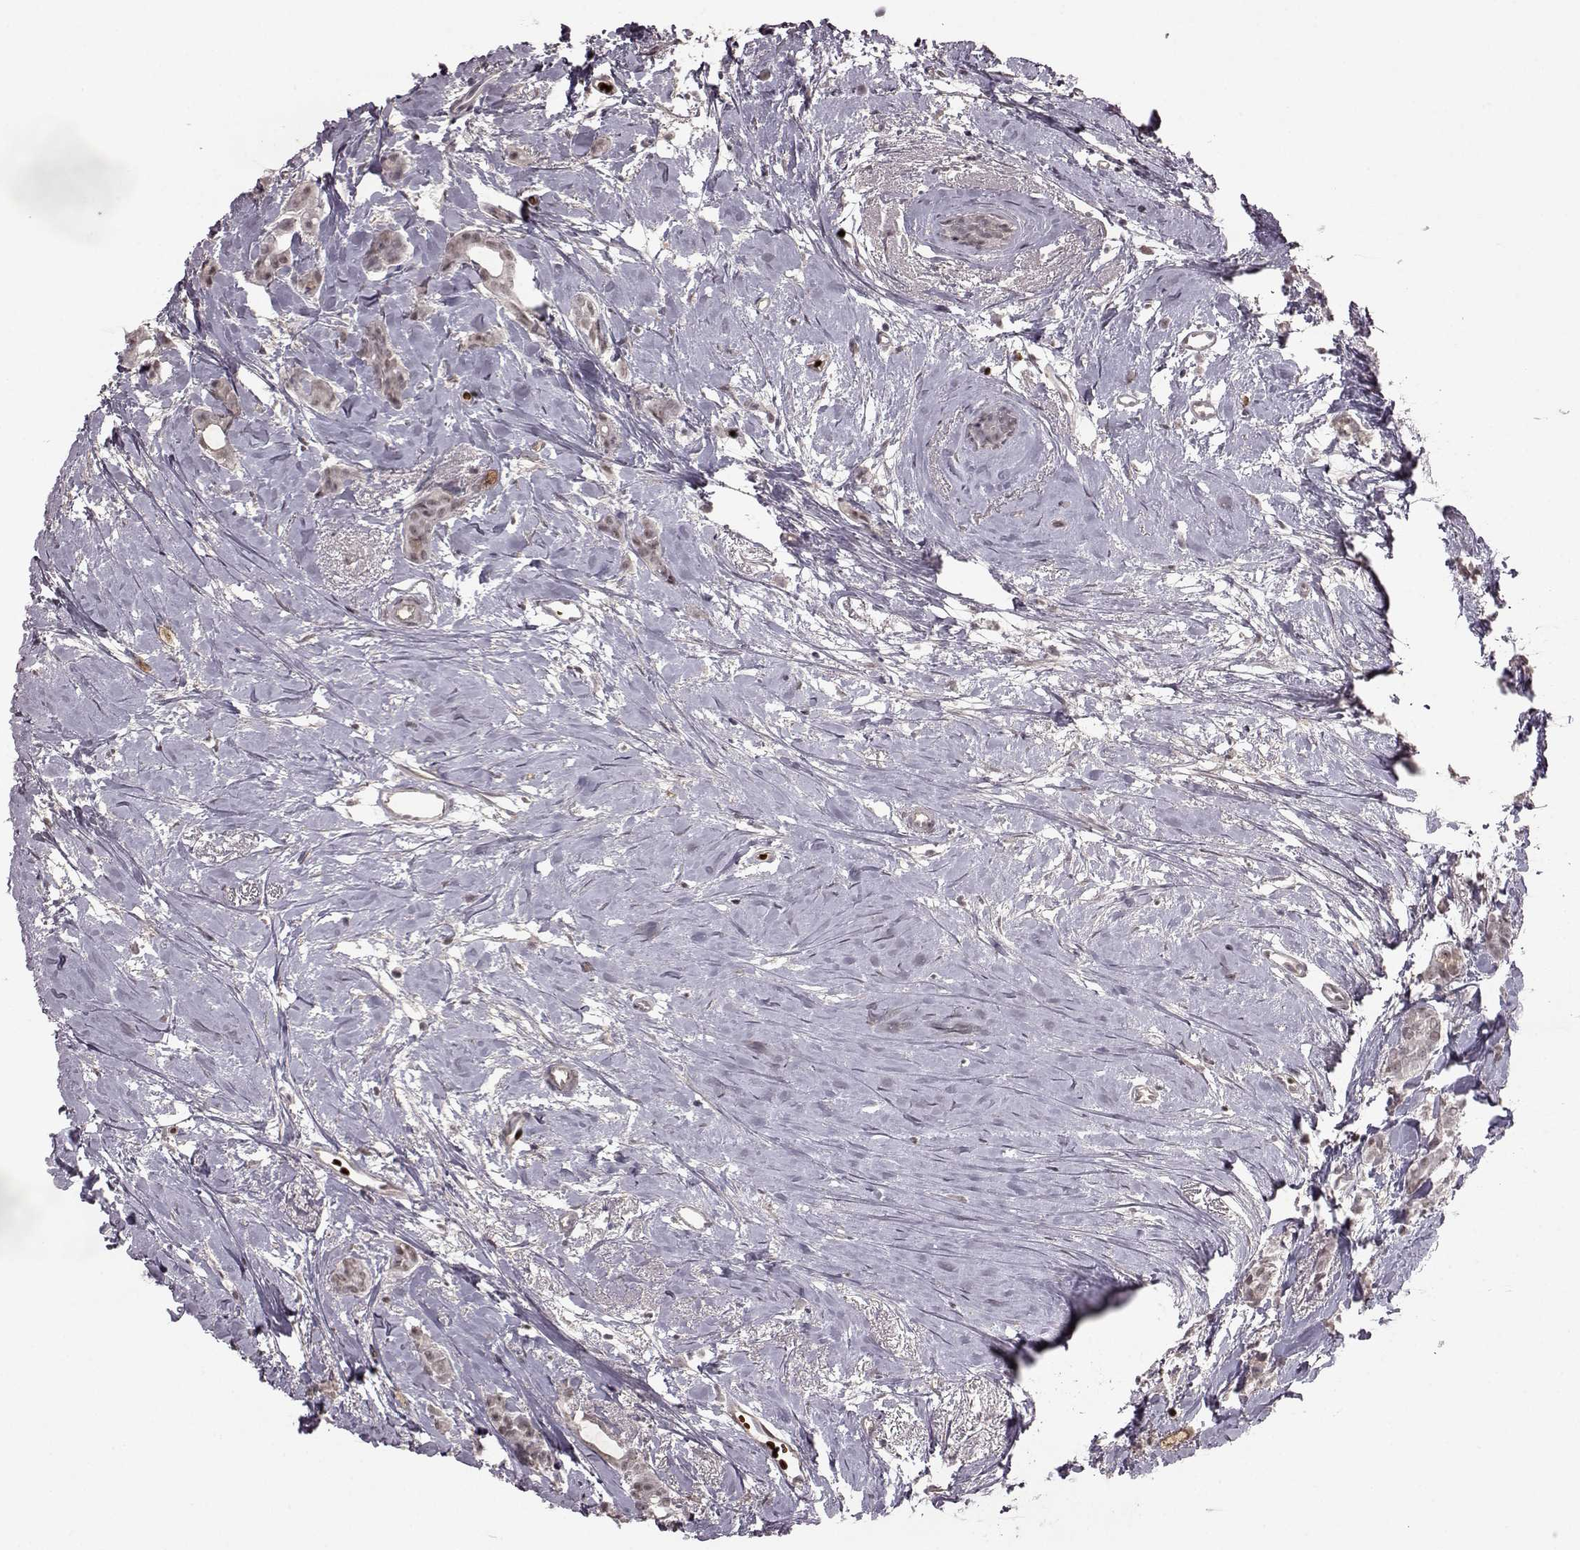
{"staining": {"intensity": "negative", "quantity": "none", "location": "none"}, "tissue": "breast cancer", "cell_type": "Tumor cells", "image_type": "cancer", "snomed": [{"axis": "morphology", "description": "Duct carcinoma"}, {"axis": "topography", "description": "Breast"}], "caption": "Image shows no protein staining in tumor cells of breast infiltrating ductal carcinoma tissue. (Stains: DAB immunohistochemistry with hematoxylin counter stain, Microscopy: brightfield microscopy at high magnification).", "gene": "PROP1", "patient": {"sex": "female", "age": 40}}